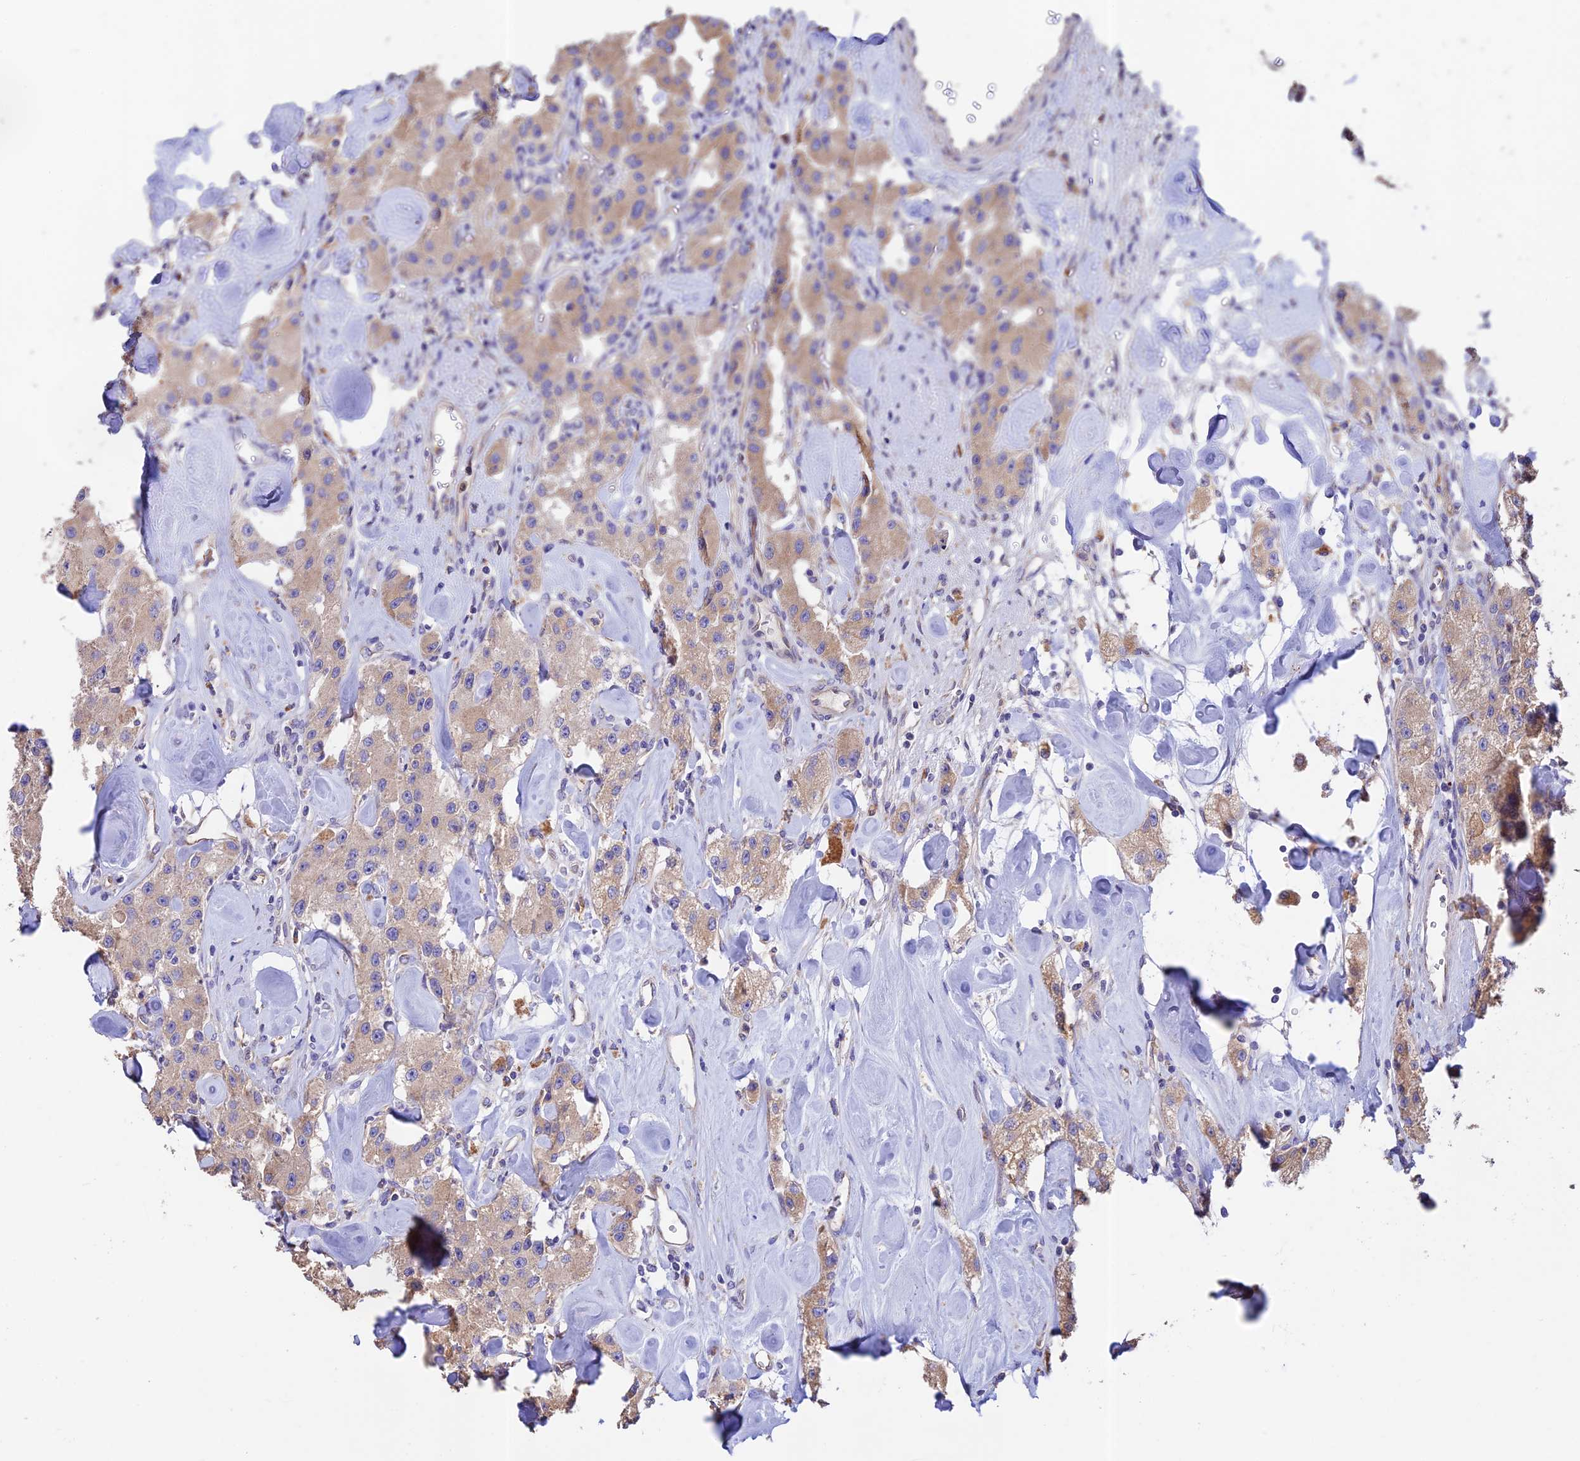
{"staining": {"intensity": "moderate", "quantity": ">75%", "location": "cytoplasmic/membranous"}, "tissue": "carcinoid", "cell_type": "Tumor cells", "image_type": "cancer", "snomed": [{"axis": "morphology", "description": "Carcinoid, malignant, NOS"}, {"axis": "topography", "description": "Pancreas"}], "caption": "Carcinoid stained for a protein reveals moderate cytoplasmic/membranous positivity in tumor cells. The protein is shown in brown color, while the nuclei are stained blue.", "gene": "EMC3", "patient": {"sex": "male", "age": 41}}